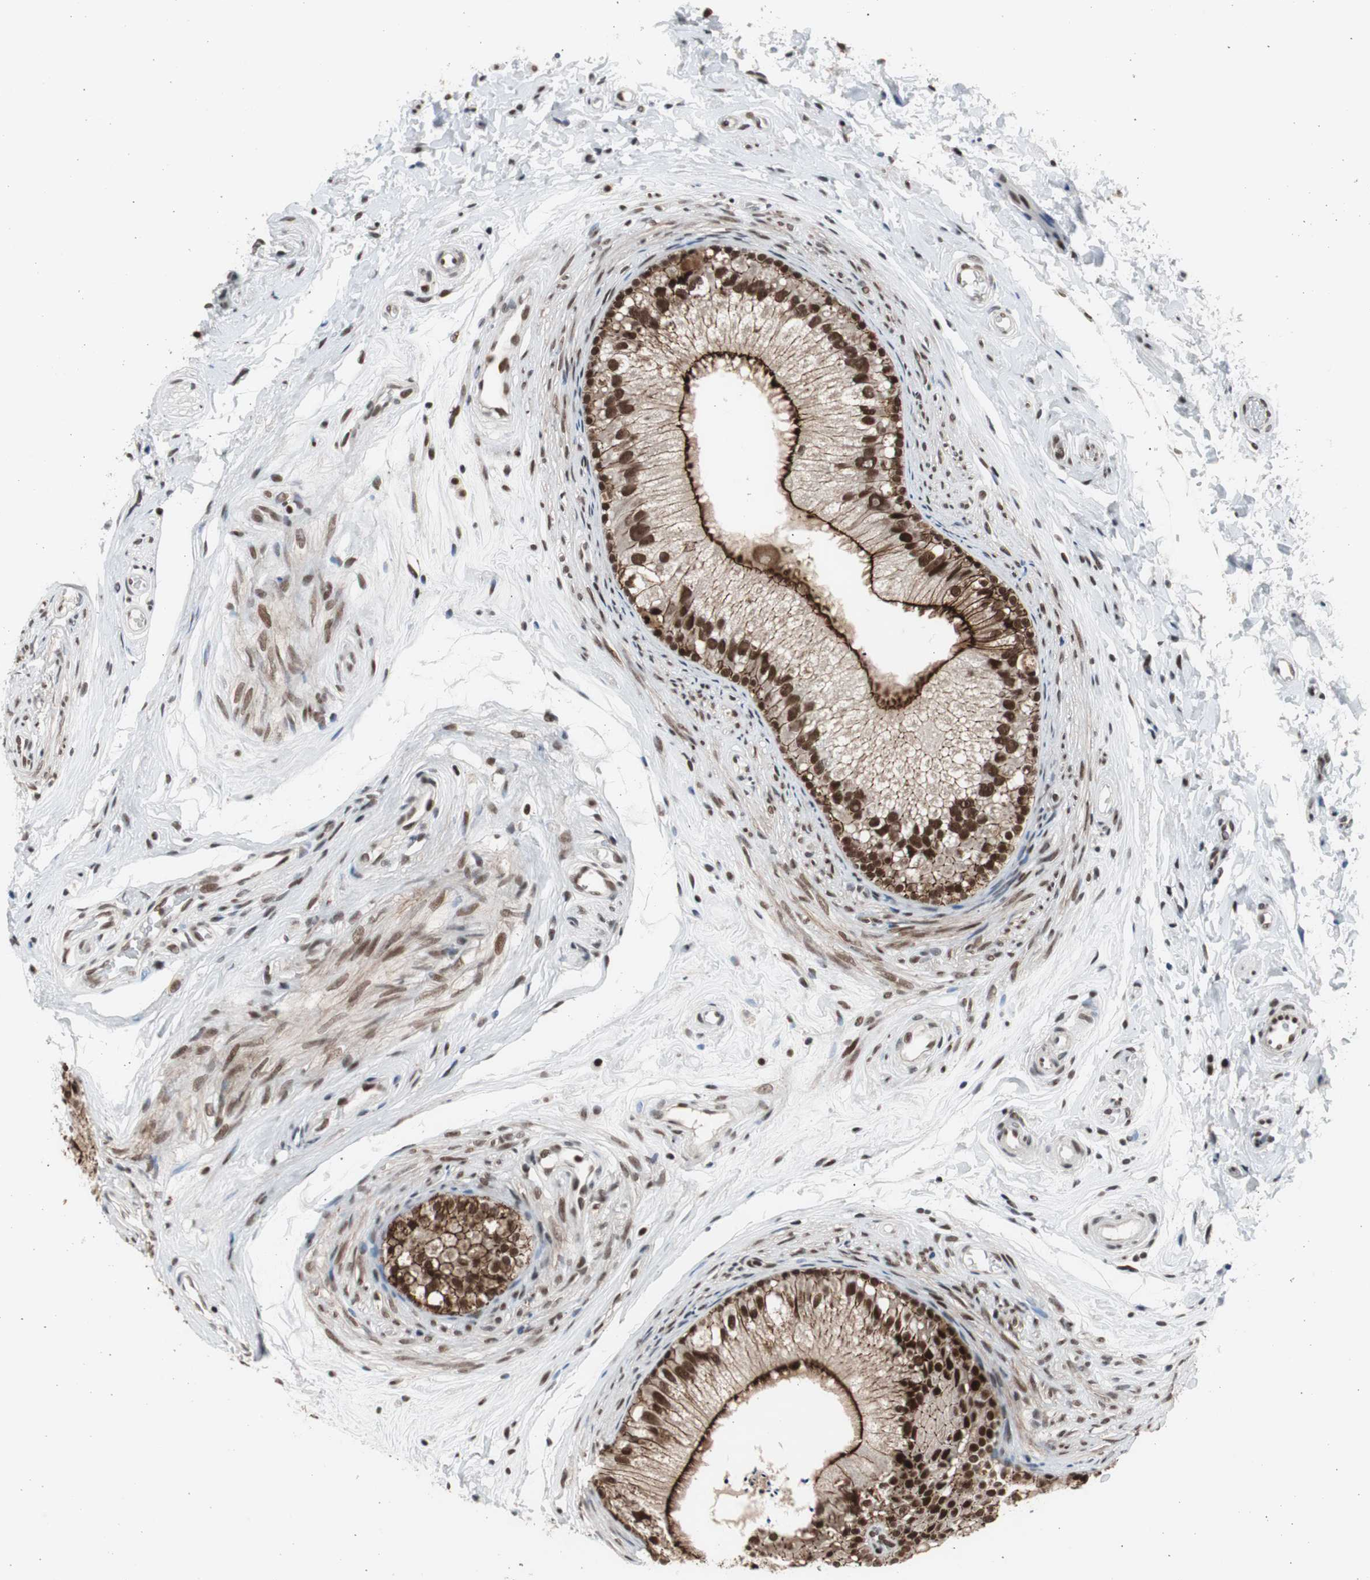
{"staining": {"intensity": "strong", "quantity": ">75%", "location": "cytoplasmic/membranous,nuclear"}, "tissue": "epididymis", "cell_type": "Glandular cells", "image_type": "normal", "snomed": [{"axis": "morphology", "description": "Normal tissue, NOS"}, {"axis": "topography", "description": "Epididymis"}], "caption": "A high-resolution micrograph shows immunohistochemistry staining of benign epididymis, which demonstrates strong cytoplasmic/membranous,nuclear expression in about >75% of glandular cells.", "gene": "RPA1", "patient": {"sex": "male", "age": 56}}